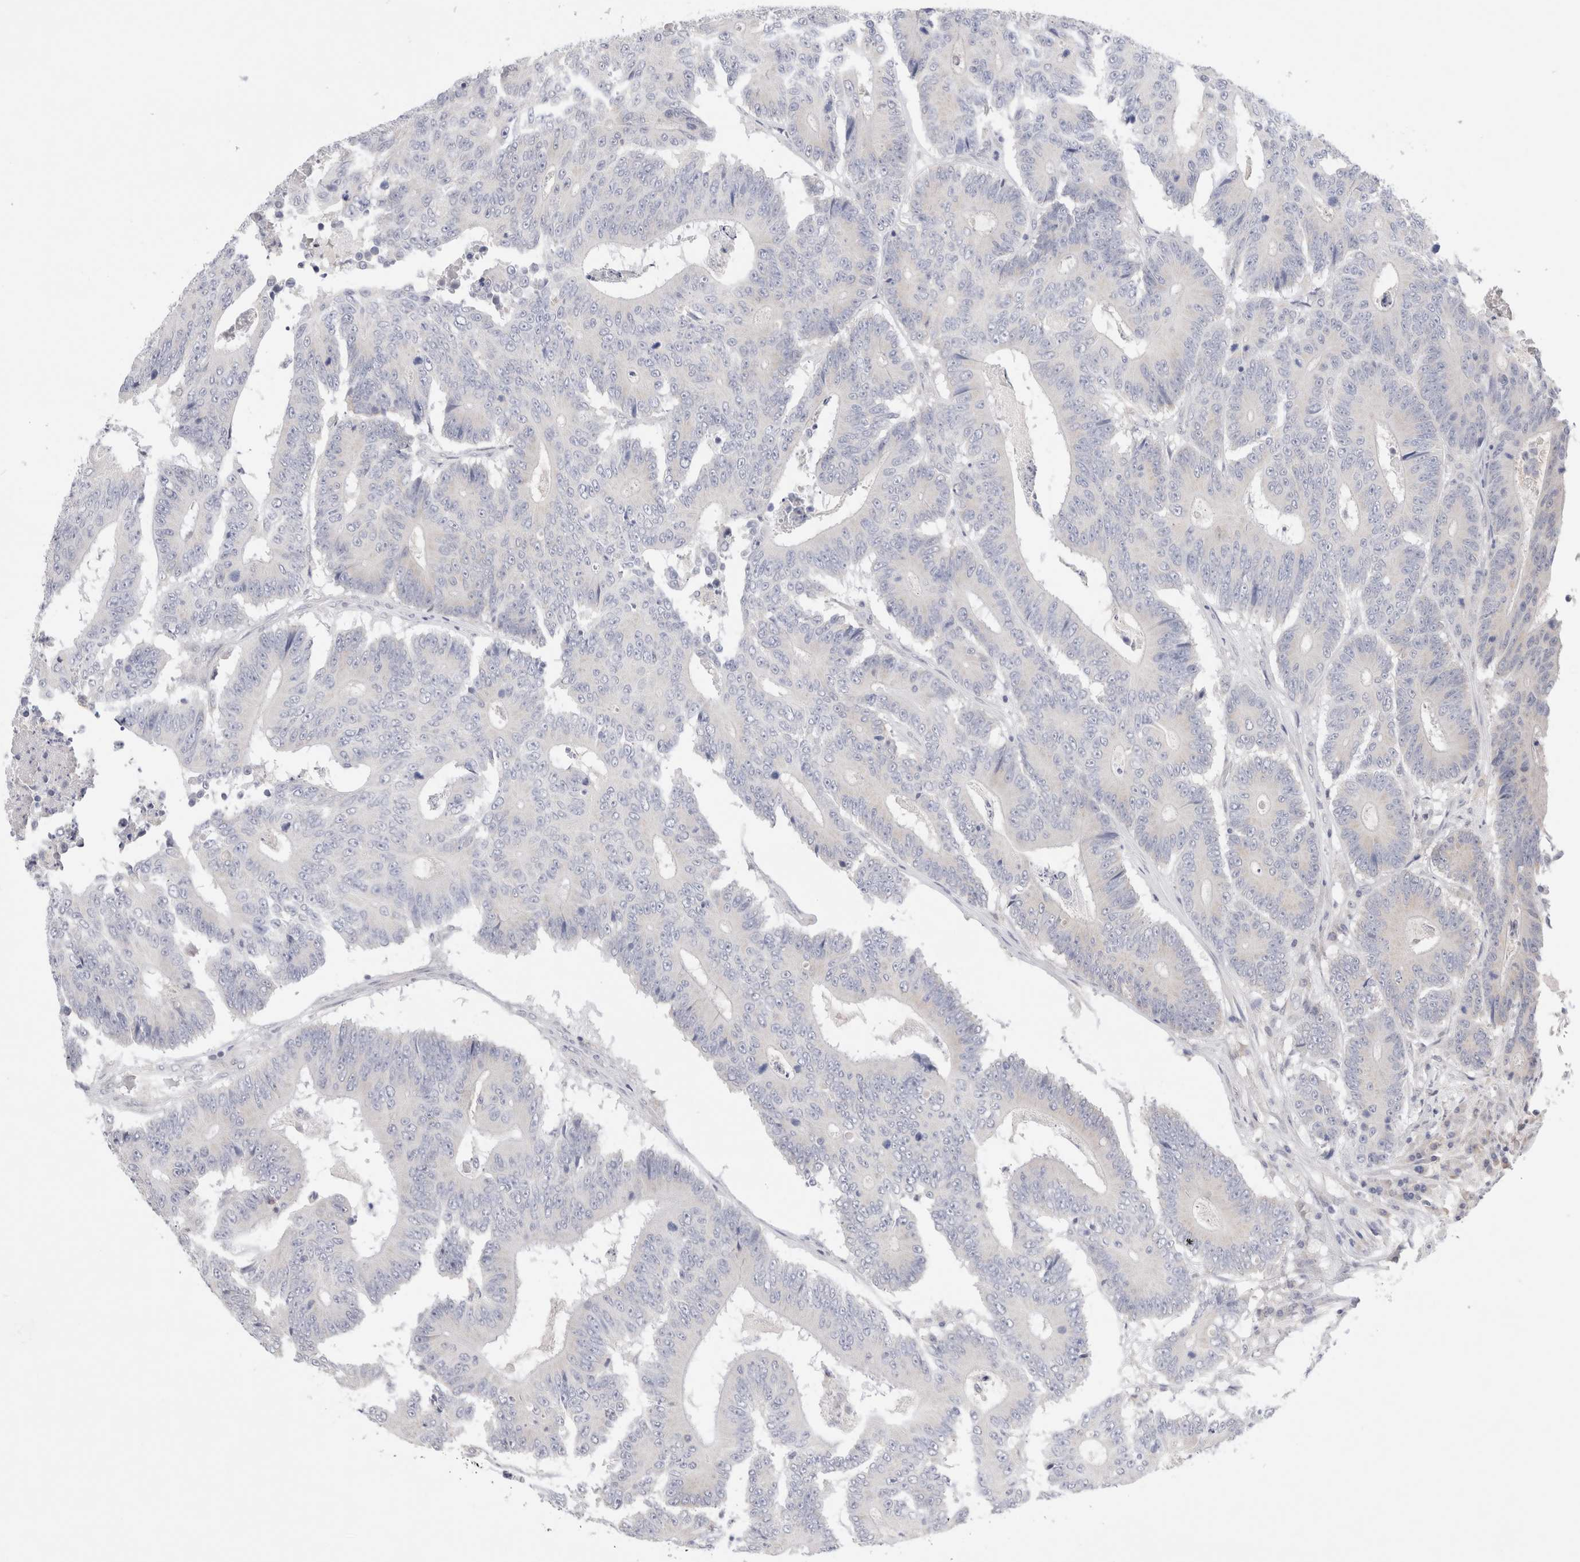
{"staining": {"intensity": "negative", "quantity": "none", "location": "none"}, "tissue": "colorectal cancer", "cell_type": "Tumor cells", "image_type": "cancer", "snomed": [{"axis": "morphology", "description": "Adenocarcinoma, NOS"}, {"axis": "topography", "description": "Colon"}], "caption": "Immunohistochemistry (IHC) of colorectal cancer (adenocarcinoma) demonstrates no expression in tumor cells.", "gene": "SPATA20", "patient": {"sex": "male", "age": 83}}